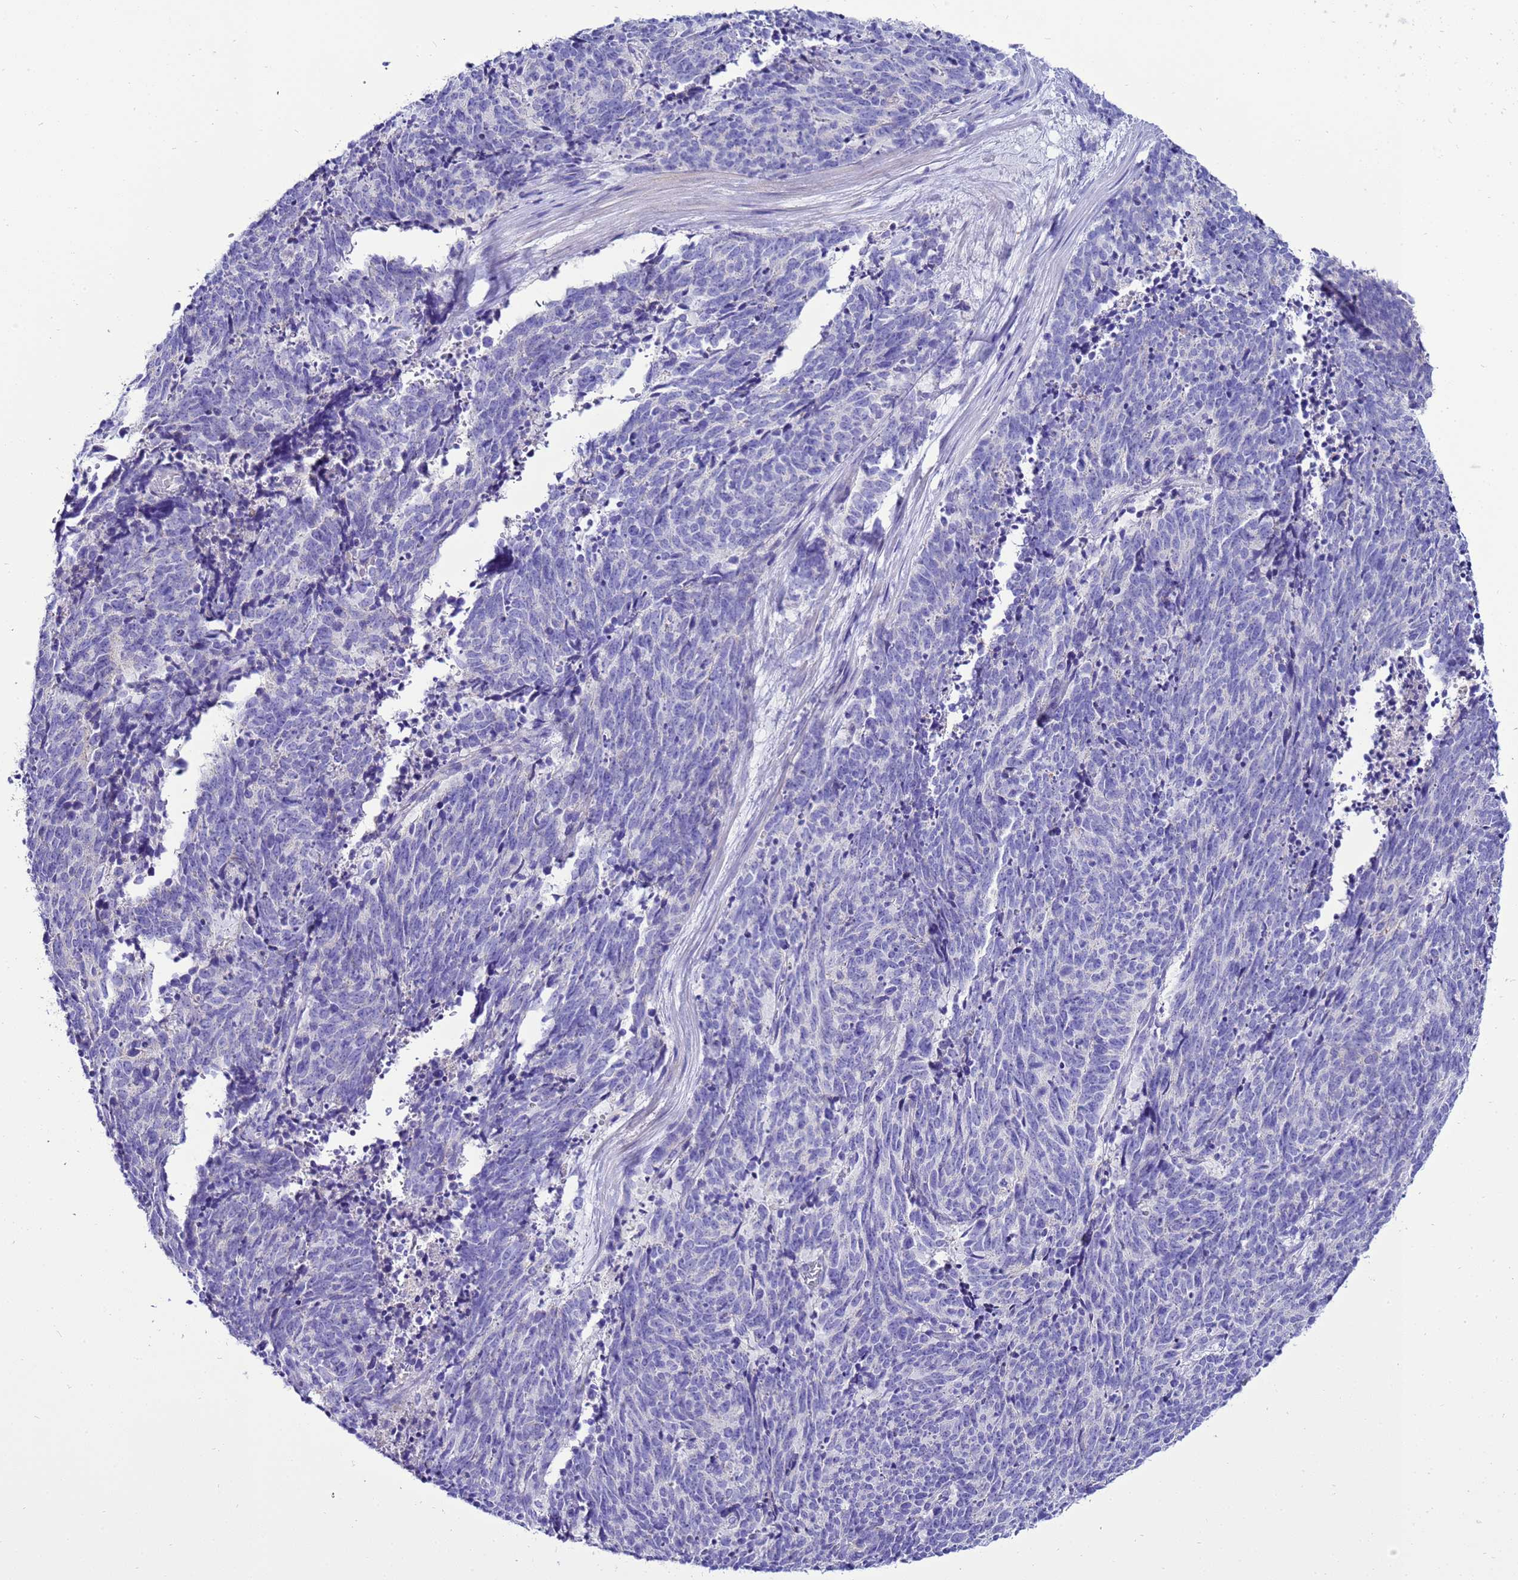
{"staining": {"intensity": "negative", "quantity": "none", "location": "none"}, "tissue": "cervical cancer", "cell_type": "Tumor cells", "image_type": "cancer", "snomed": [{"axis": "morphology", "description": "Squamous cell carcinoma, NOS"}, {"axis": "topography", "description": "Cervix"}], "caption": "High power microscopy photomicrograph of an immunohistochemistry photomicrograph of squamous cell carcinoma (cervical), revealing no significant expression in tumor cells. The staining is performed using DAB brown chromogen with nuclei counter-stained in using hematoxylin.", "gene": "BEST2", "patient": {"sex": "female", "age": 29}}